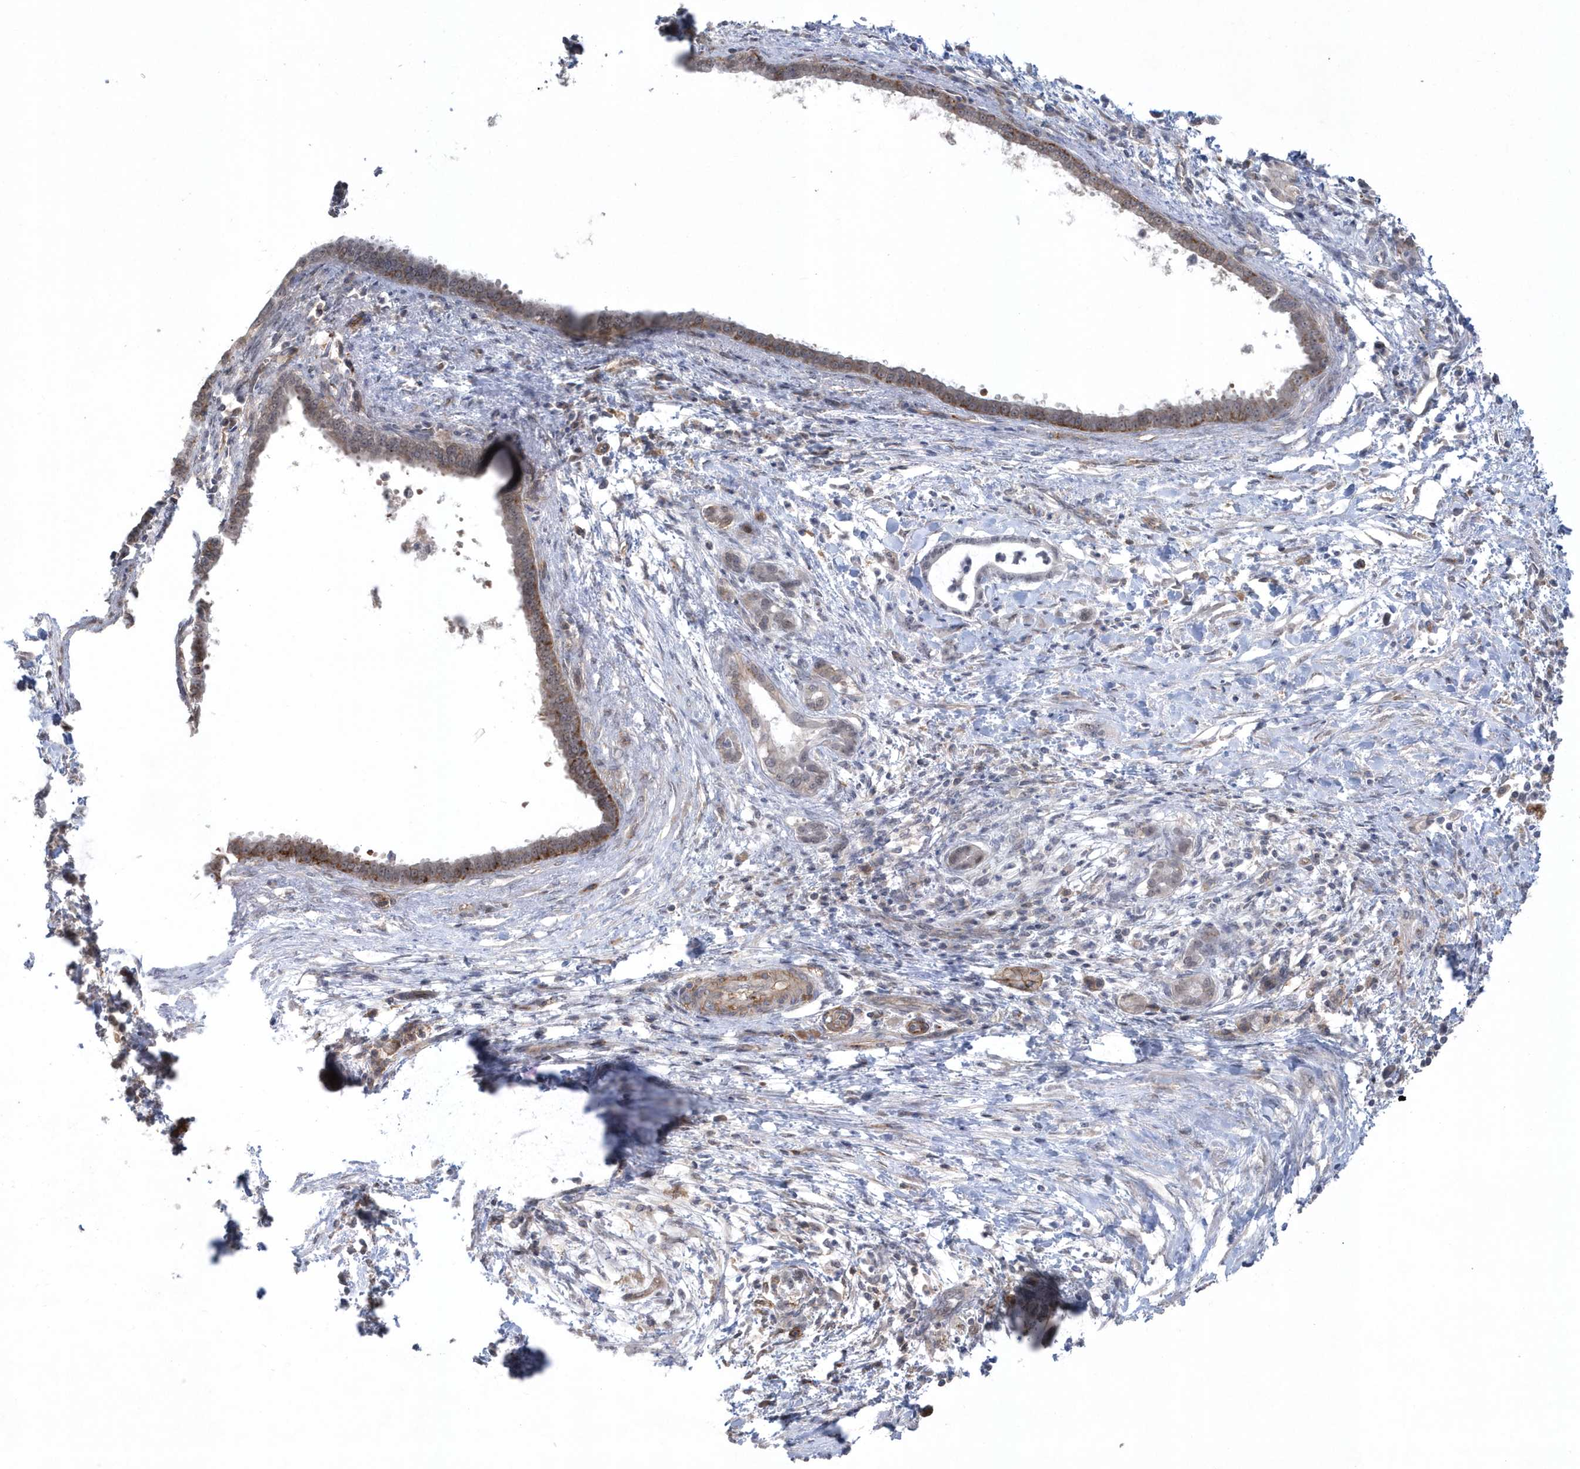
{"staining": {"intensity": "weak", "quantity": "25%-75%", "location": "cytoplasmic/membranous"}, "tissue": "pancreatic cancer", "cell_type": "Tumor cells", "image_type": "cancer", "snomed": [{"axis": "morphology", "description": "Adenocarcinoma, NOS"}, {"axis": "topography", "description": "Pancreas"}], "caption": "Pancreatic cancer (adenocarcinoma) stained with a brown dye shows weak cytoplasmic/membranous positive staining in about 25%-75% of tumor cells.", "gene": "CRIP3", "patient": {"sex": "female", "age": 55}}